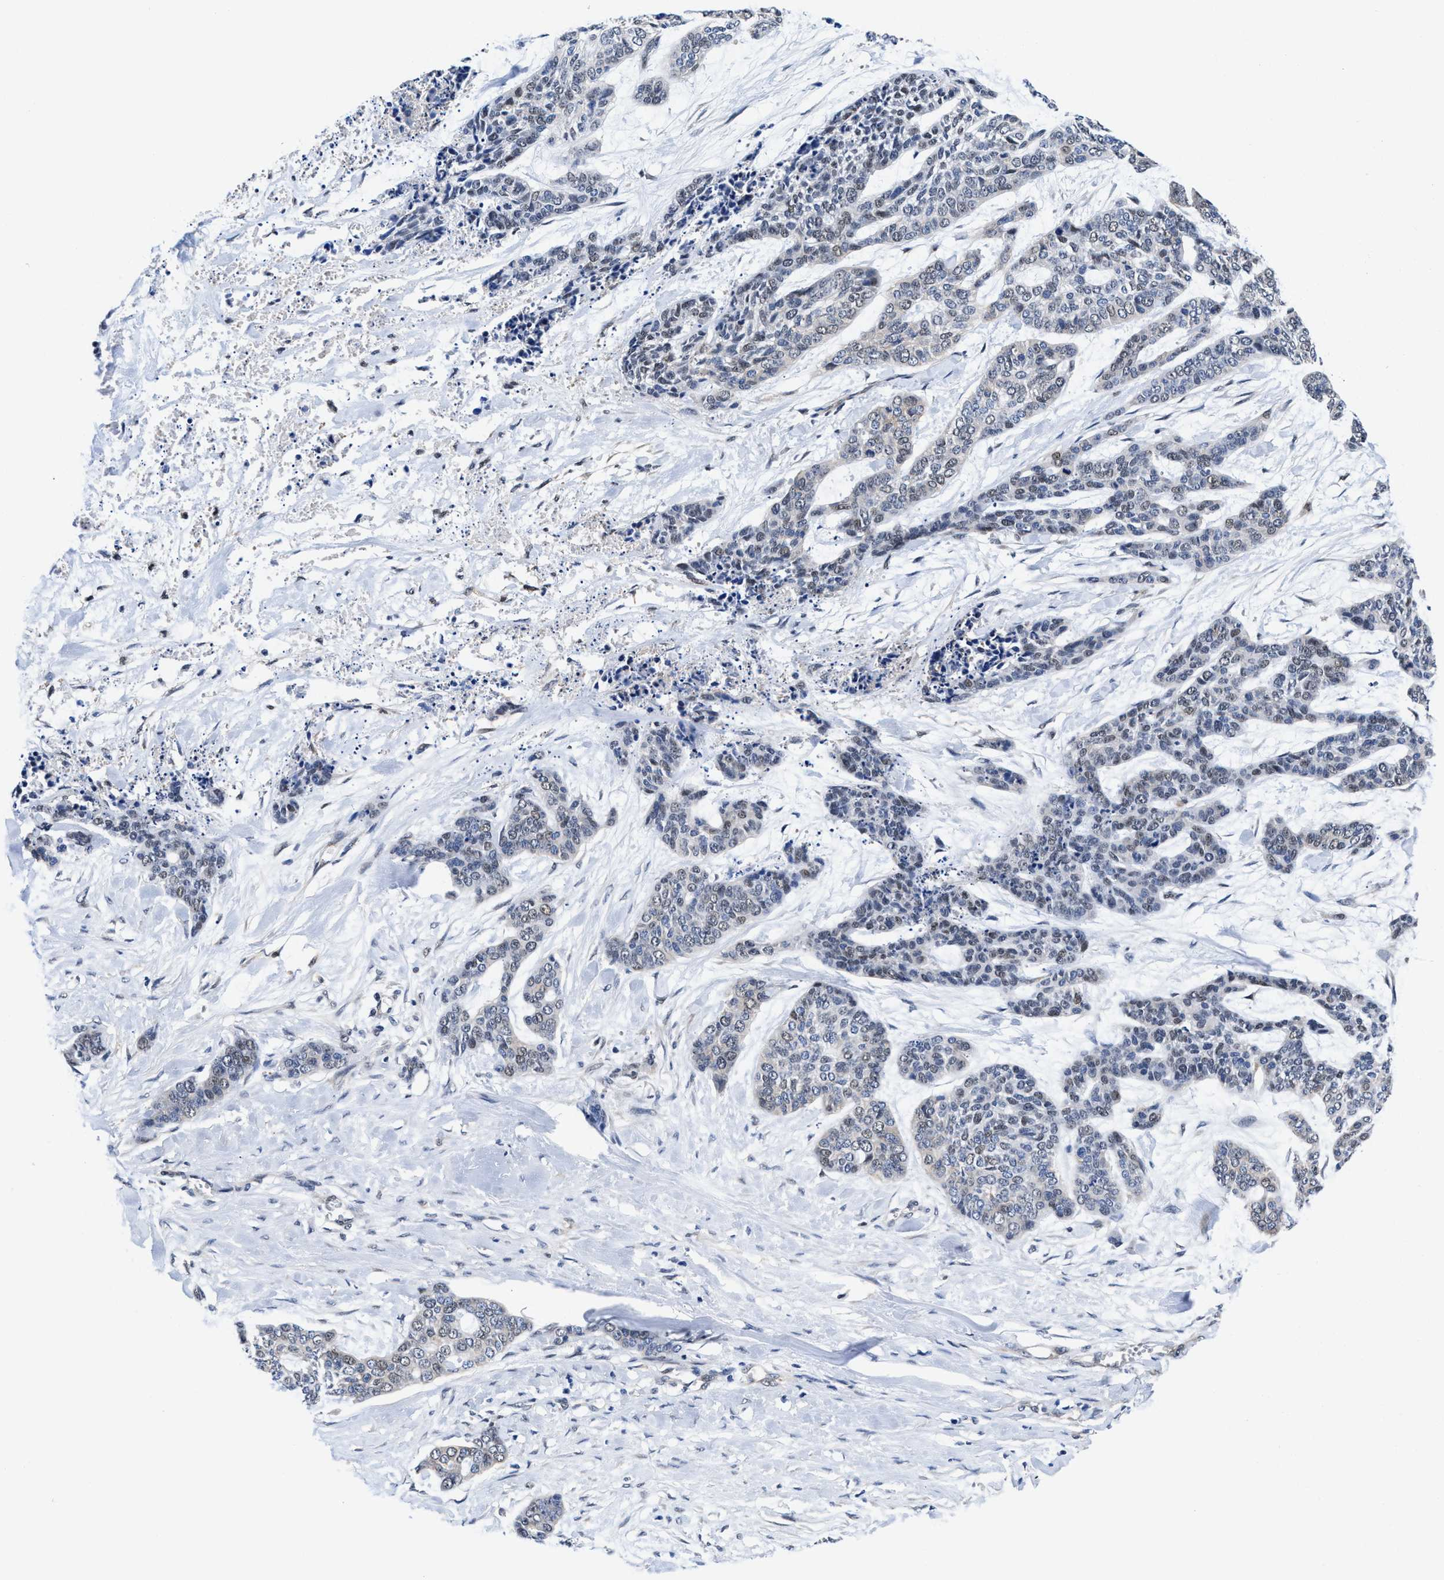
{"staining": {"intensity": "negative", "quantity": "none", "location": "none"}, "tissue": "skin cancer", "cell_type": "Tumor cells", "image_type": "cancer", "snomed": [{"axis": "morphology", "description": "Basal cell carcinoma"}, {"axis": "topography", "description": "Skin"}], "caption": "Tumor cells show no significant protein expression in skin cancer. The staining is performed using DAB brown chromogen with nuclei counter-stained in using hematoxylin.", "gene": "ACLY", "patient": {"sex": "female", "age": 64}}